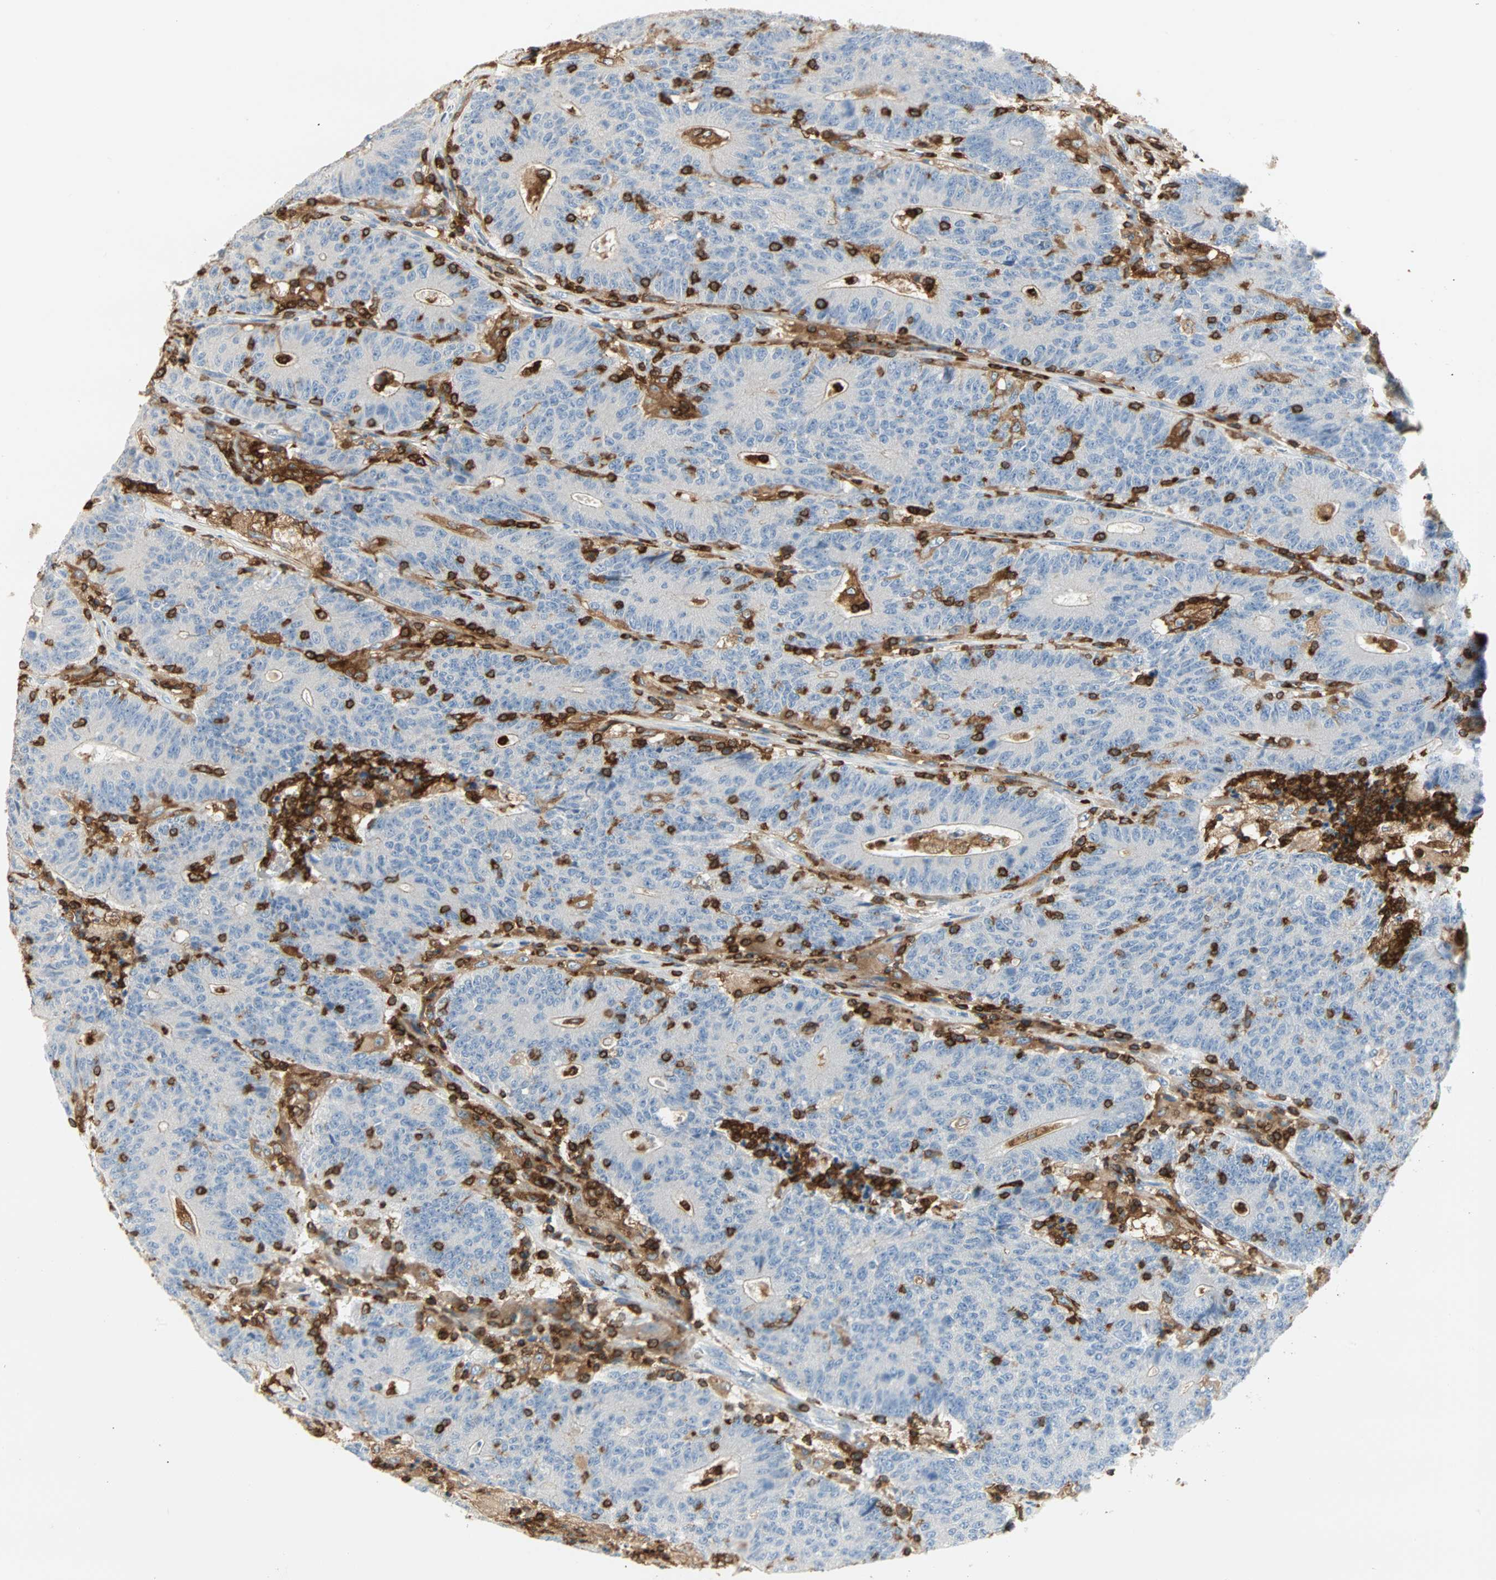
{"staining": {"intensity": "negative", "quantity": "none", "location": "none"}, "tissue": "colorectal cancer", "cell_type": "Tumor cells", "image_type": "cancer", "snomed": [{"axis": "morphology", "description": "Normal tissue, NOS"}, {"axis": "morphology", "description": "Adenocarcinoma, NOS"}, {"axis": "topography", "description": "Colon"}], "caption": "Tumor cells show no significant expression in colorectal cancer (adenocarcinoma).", "gene": "FMNL1", "patient": {"sex": "female", "age": 75}}